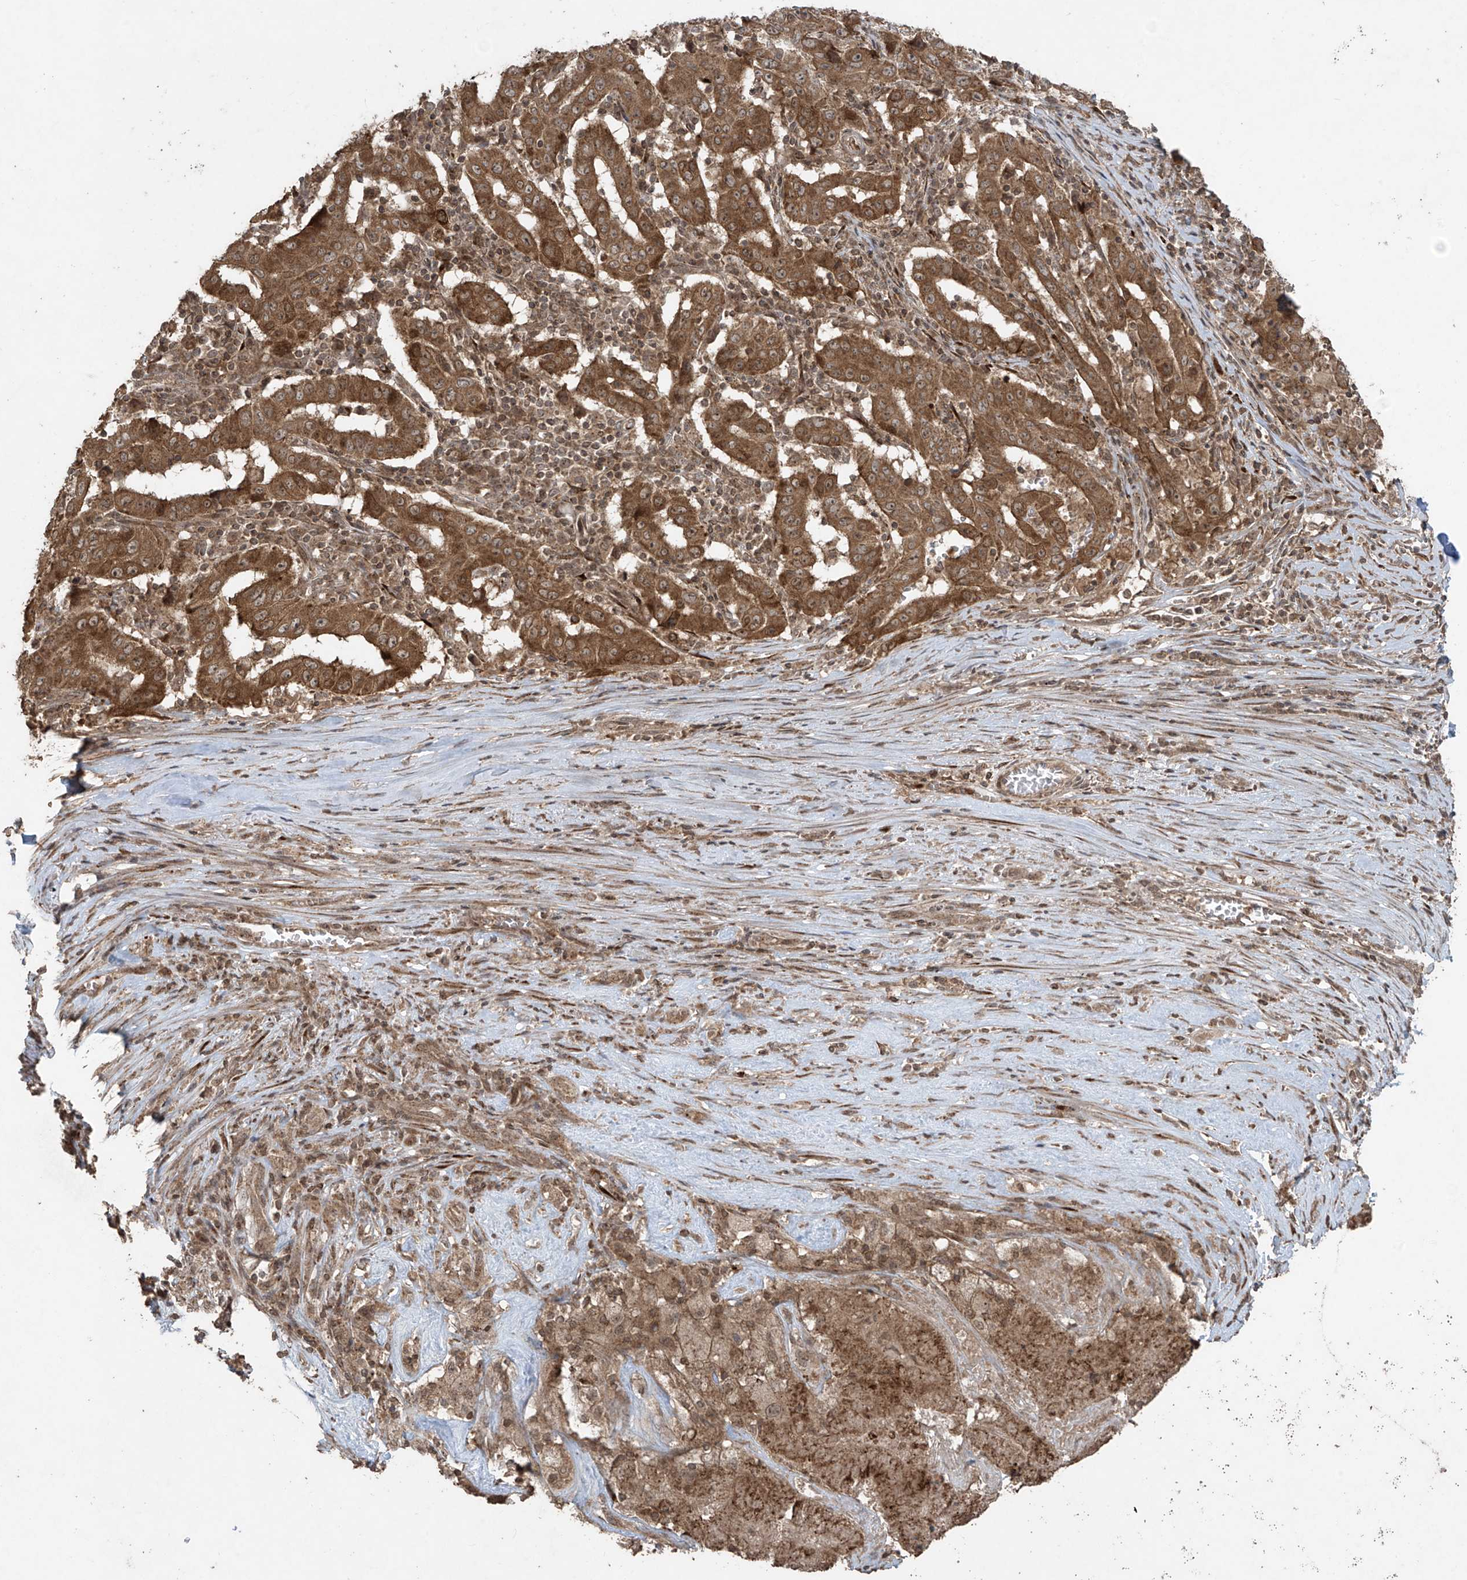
{"staining": {"intensity": "strong", "quantity": ">75%", "location": "cytoplasmic/membranous"}, "tissue": "pancreatic cancer", "cell_type": "Tumor cells", "image_type": "cancer", "snomed": [{"axis": "morphology", "description": "Adenocarcinoma, NOS"}, {"axis": "topography", "description": "Pancreas"}], "caption": "Human pancreatic cancer stained with a brown dye reveals strong cytoplasmic/membranous positive positivity in approximately >75% of tumor cells.", "gene": "PGPEP1", "patient": {"sex": "male", "age": 63}}